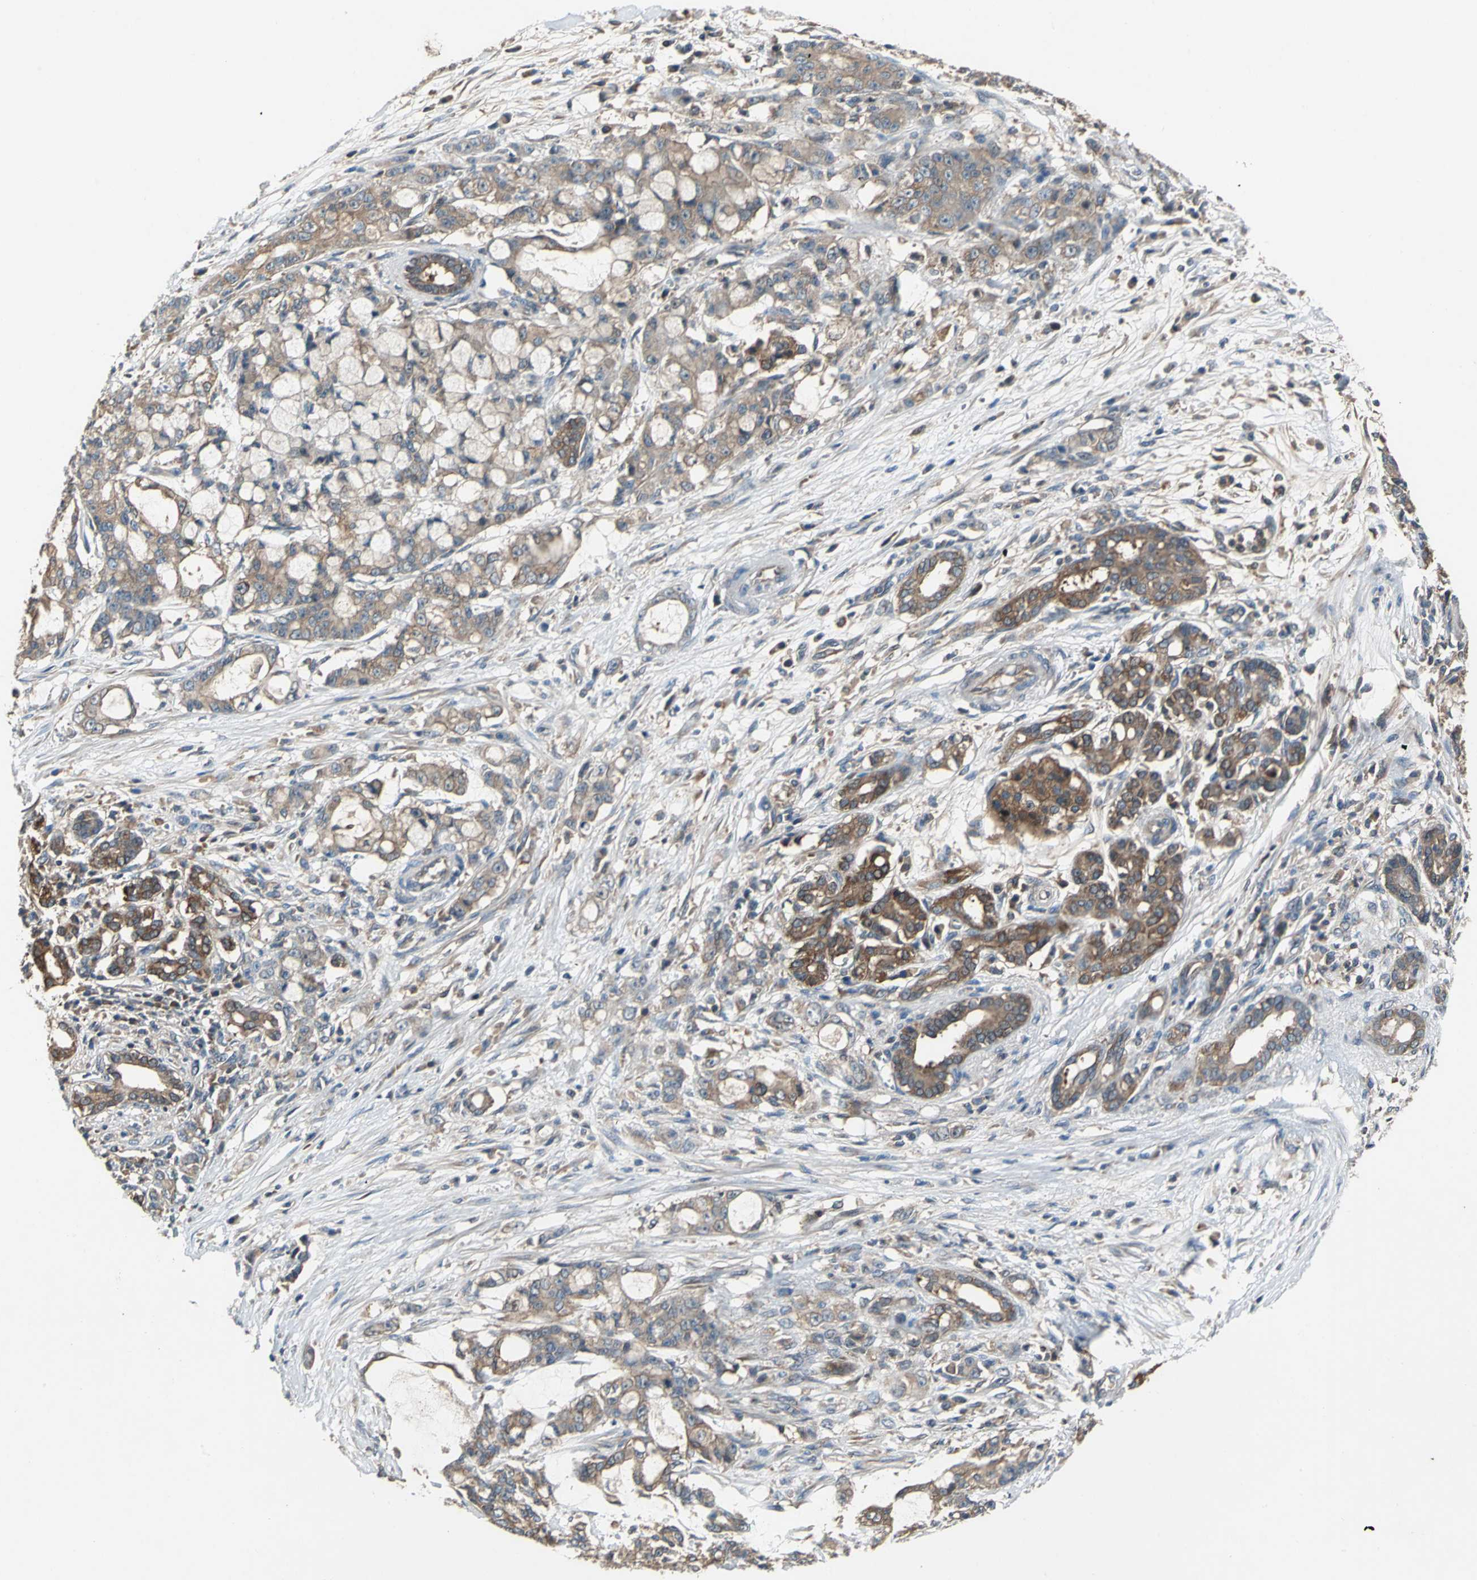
{"staining": {"intensity": "moderate", "quantity": ">75%", "location": "cytoplasmic/membranous"}, "tissue": "pancreatic cancer", "cell_type": "Tumor cells", "image_type": "cancer", "snomed": [{"axis": "morphology", "description": "Adenocarcinoma, NOS"}, {"axis": "topography", "description": "Pancreas"}], "caption": "Protein expression analysis of human pancreatic adenocarcinoma reveals moderate cytoplasmic/membranous expression in about >75% of tumor cells.", "gene": "CAPN1", "patient": {"sex": "female", "age": 73}}